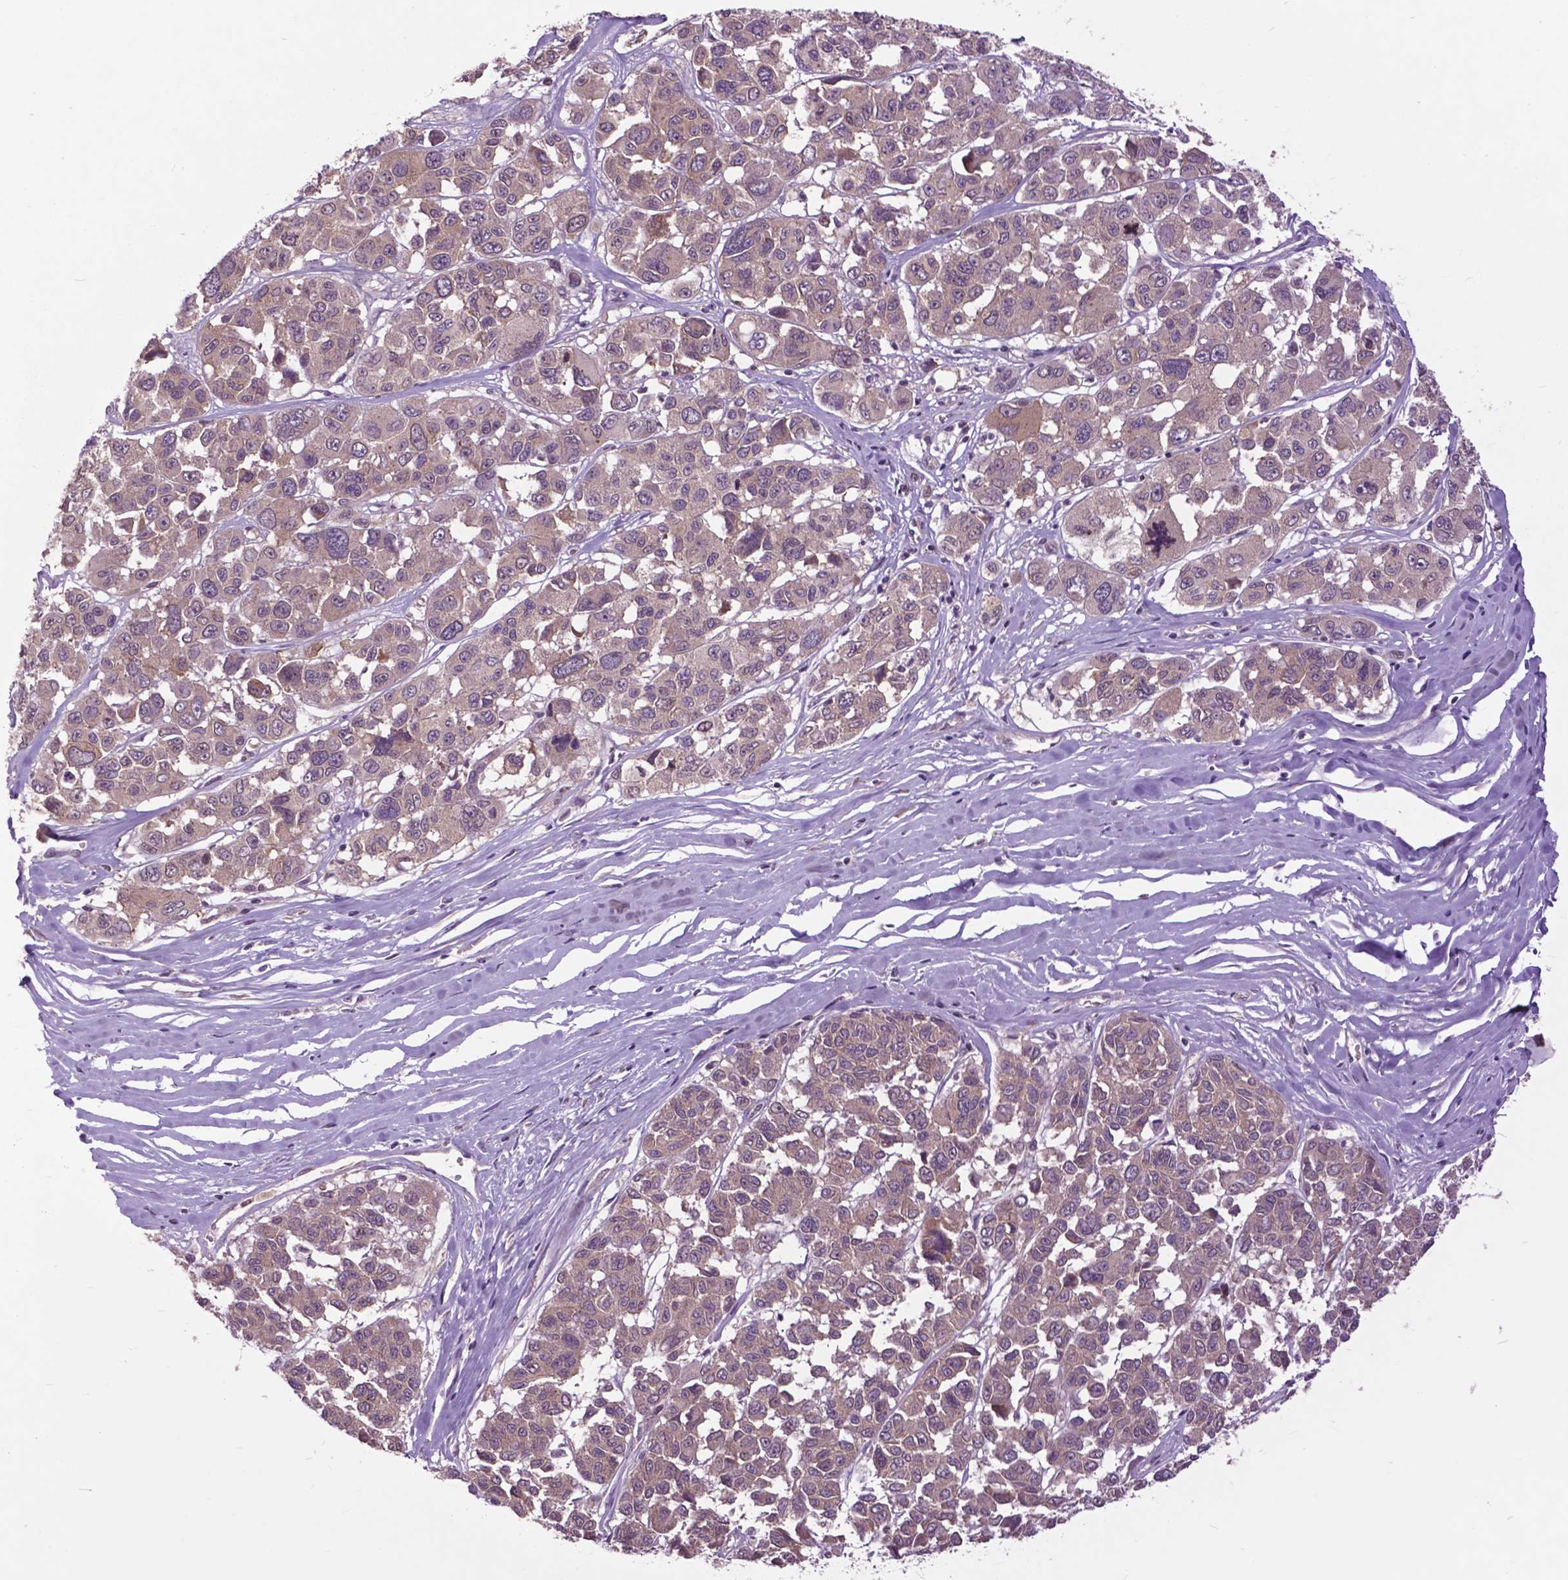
{"staining": {"intensity": "weak", "quantity": ">75%", "location": "cytoplasmic/membranous"}, "tissue": "melanoma", "cell_type": "Tumor cells", "image_type": "cancer", "snomed": [{"axis": "morphology", "description": "Malignant melanoma, NOS"}, {"axis": "topography", "description": "Skin"}], "caption": "A low amount of weak cytoplasmic/membranous staining is seen in about >75% of tumor cells in melanoma tissue.", "gene": "ARAF", "patient": {"sex": "female", "age": 66}}